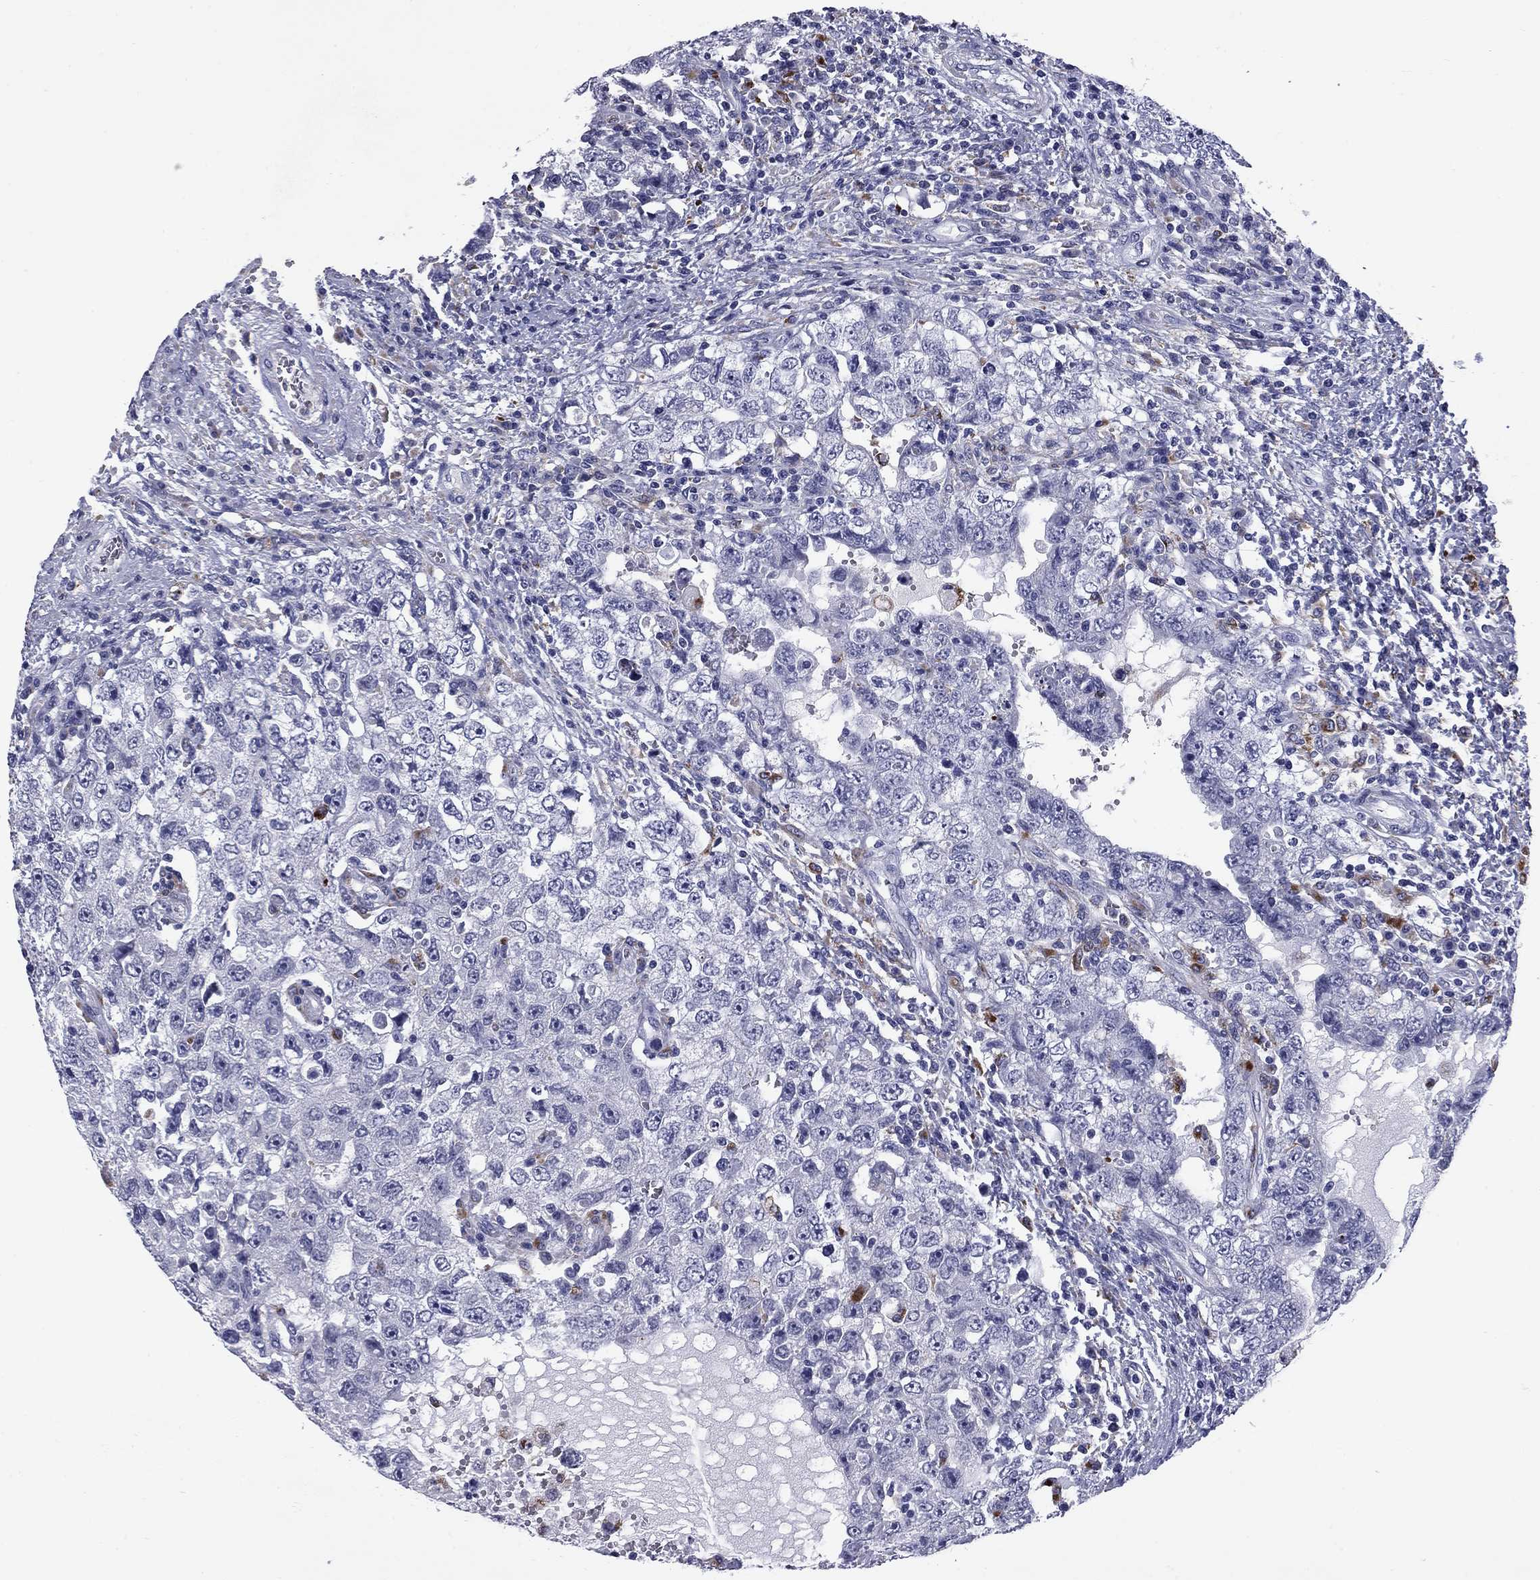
{"staining": {"intensity": "negative", "quantity": "none", "location": "none"}, "tissue": "testis cancer", "cell_type": "Tumor cells", "image_type": "cancer", "snomed": [{"axis": "morphology", "description": "Carcinoma, Embryonal, NOS"}, {"axis": "topography", "description": "Testis"}], "caption": "DAB (3,3'-diaminobenzidine) immunohistochemical staining of testis cancer reveals no significant positivity in tumor cells.", "gene": "MADCAM1", "patient": {"sex": "male", "age": 26}}